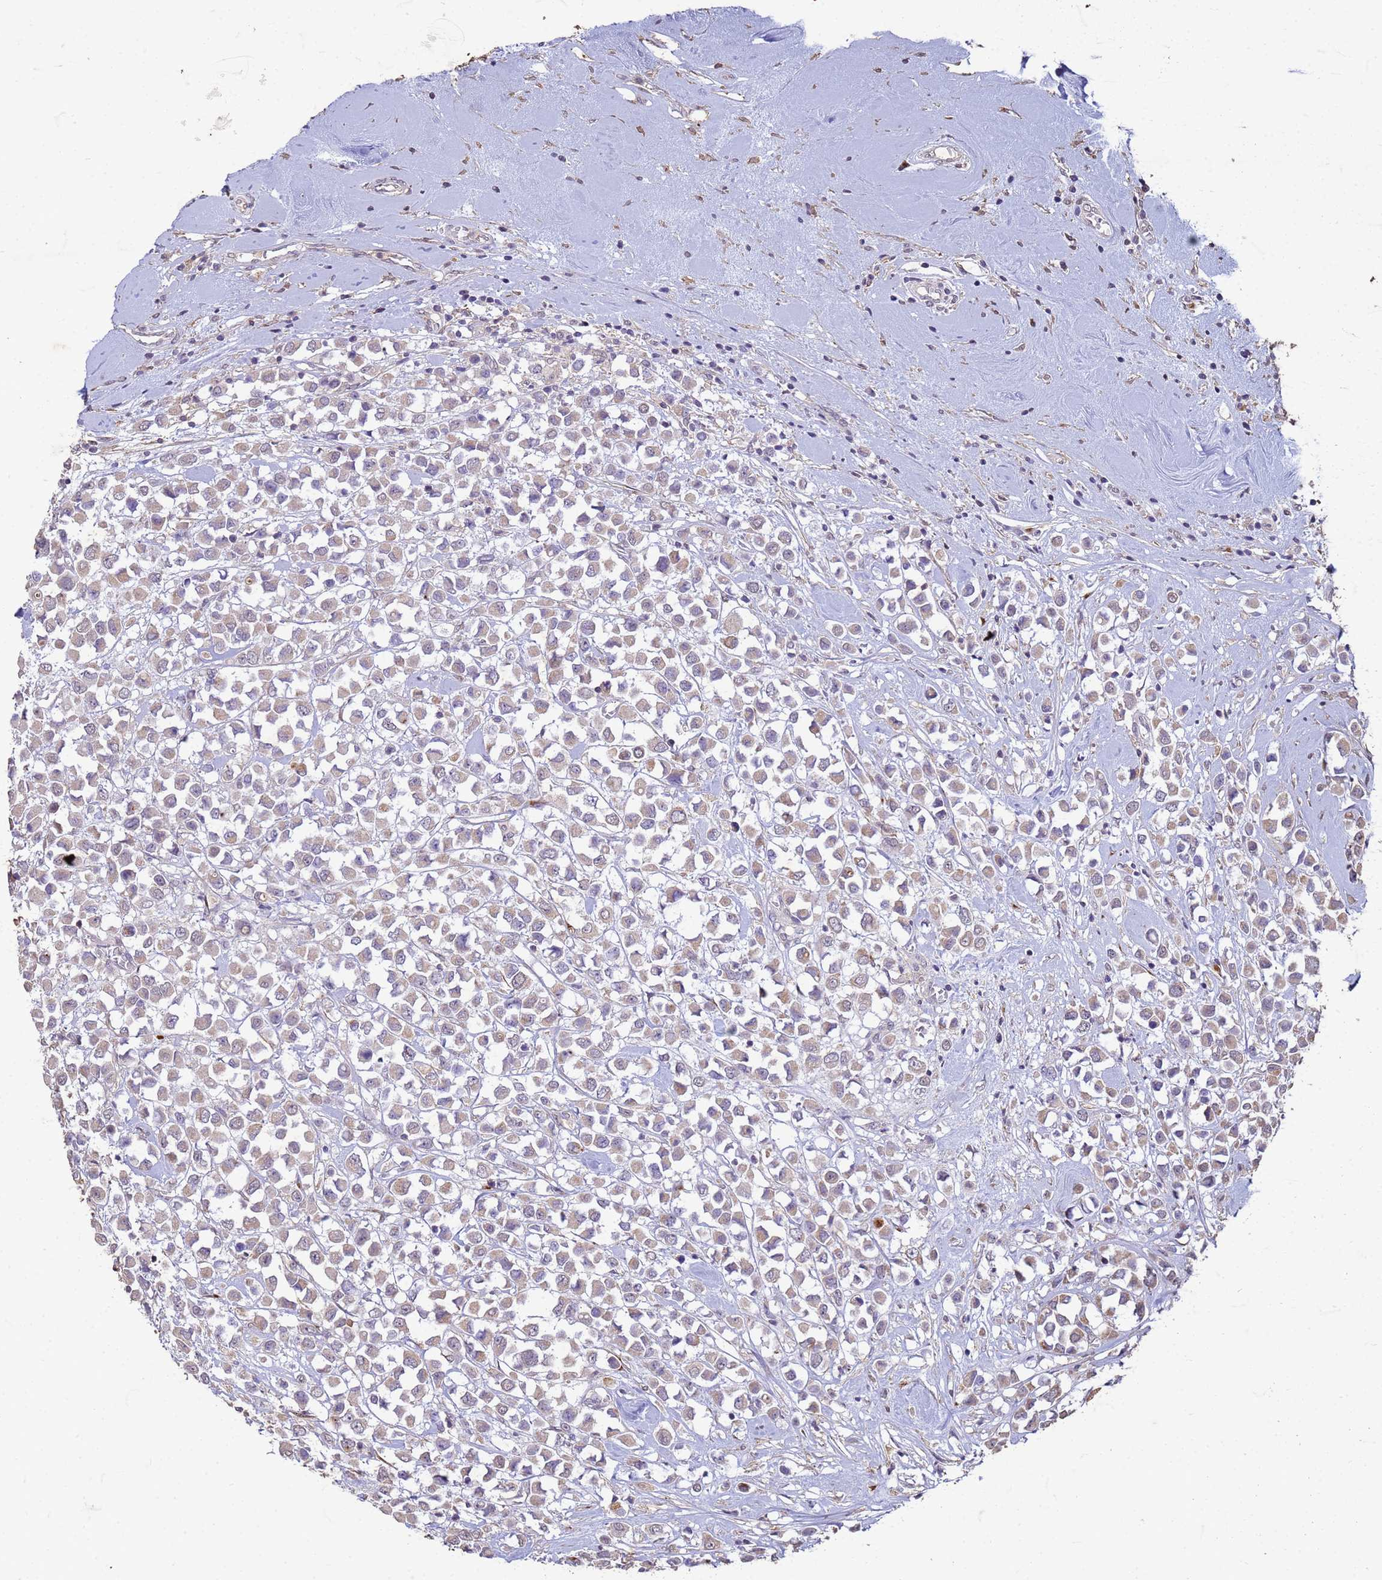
{"staining": {"intensity": "weak", "quantity": "25%-75%", "location": "cytoplasmic/membranous"}, "tissue": "breast cancer", "cell_type": "Tumor cells", "image_type": "cancer", "snomed": [{"axis": "morphology", "description": "Duct carcinoma"}, {"axis": "topography", "description": "Breast"}], "caption": "A brown stain labels weak cytoplasmic/membranous positivity of a protein in human breast cancer tumor cells.", "gene": "SLC25A15", "patient": {"sex": "female", "age": 61}}